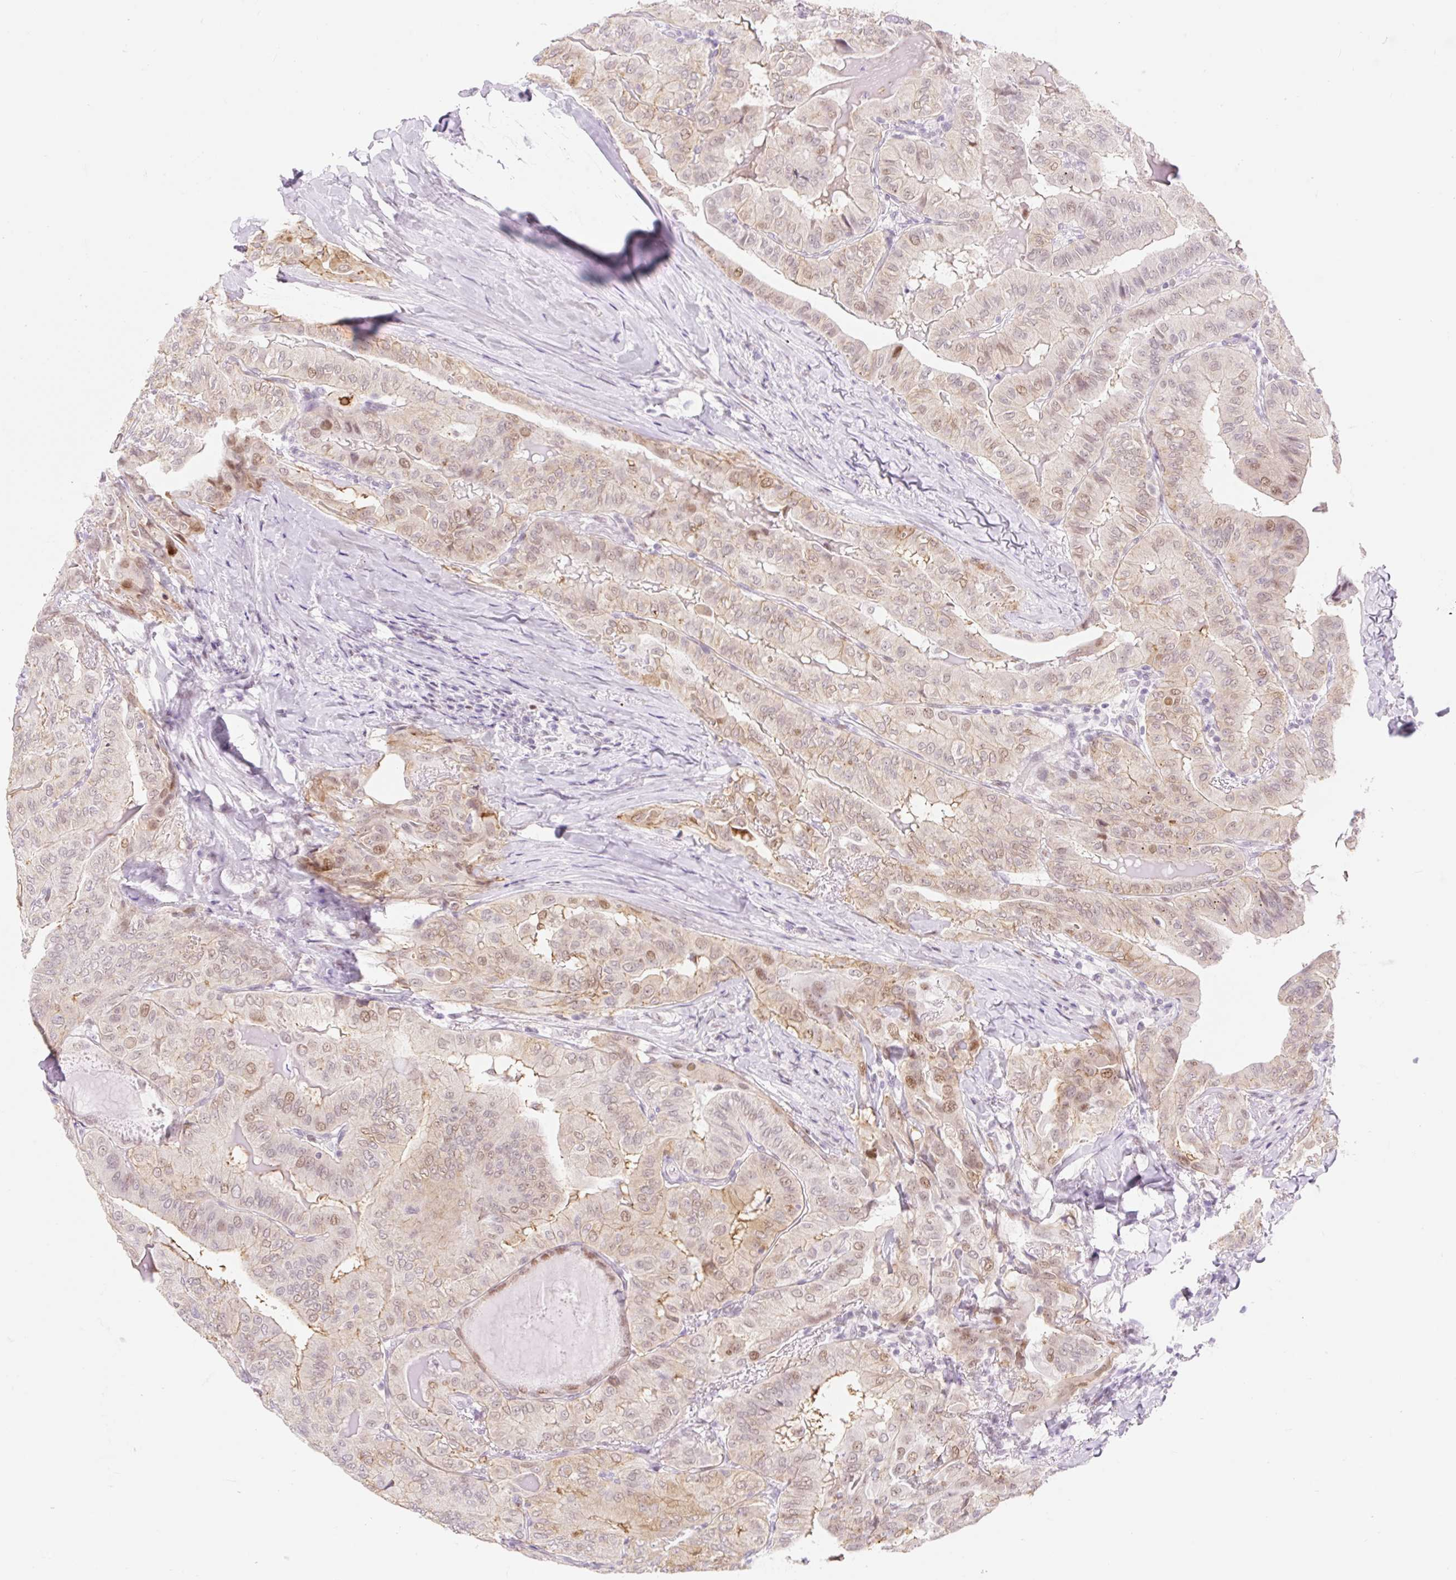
{"staining": {"intensity": "weak", "quantity": ">75%", "location": "cytoplasmic/membranous,nuclear"}, "tissue": "thyroid cancer", "cell_type": "Tumor cells", "image_type": "cancer", "snomed": [{"axis": "morphology", "description": "Papillary adenocarcinoma, NOS"}, {"axis": "topography", "description": "Thyroid gland"}], "caption": "Protein staining of thyroid cancer (papillary adenocarcinoma) tissue shows weak cytoplasmic/membranous and nuclear expression in about >75% of tumor cells. Using DAB (brown) and hematoxylin (blue) stains, captured at high magnification using brightfield microscopy.", "gene": "H2BW1", "patient": {"sex": "female", "age": 68}}